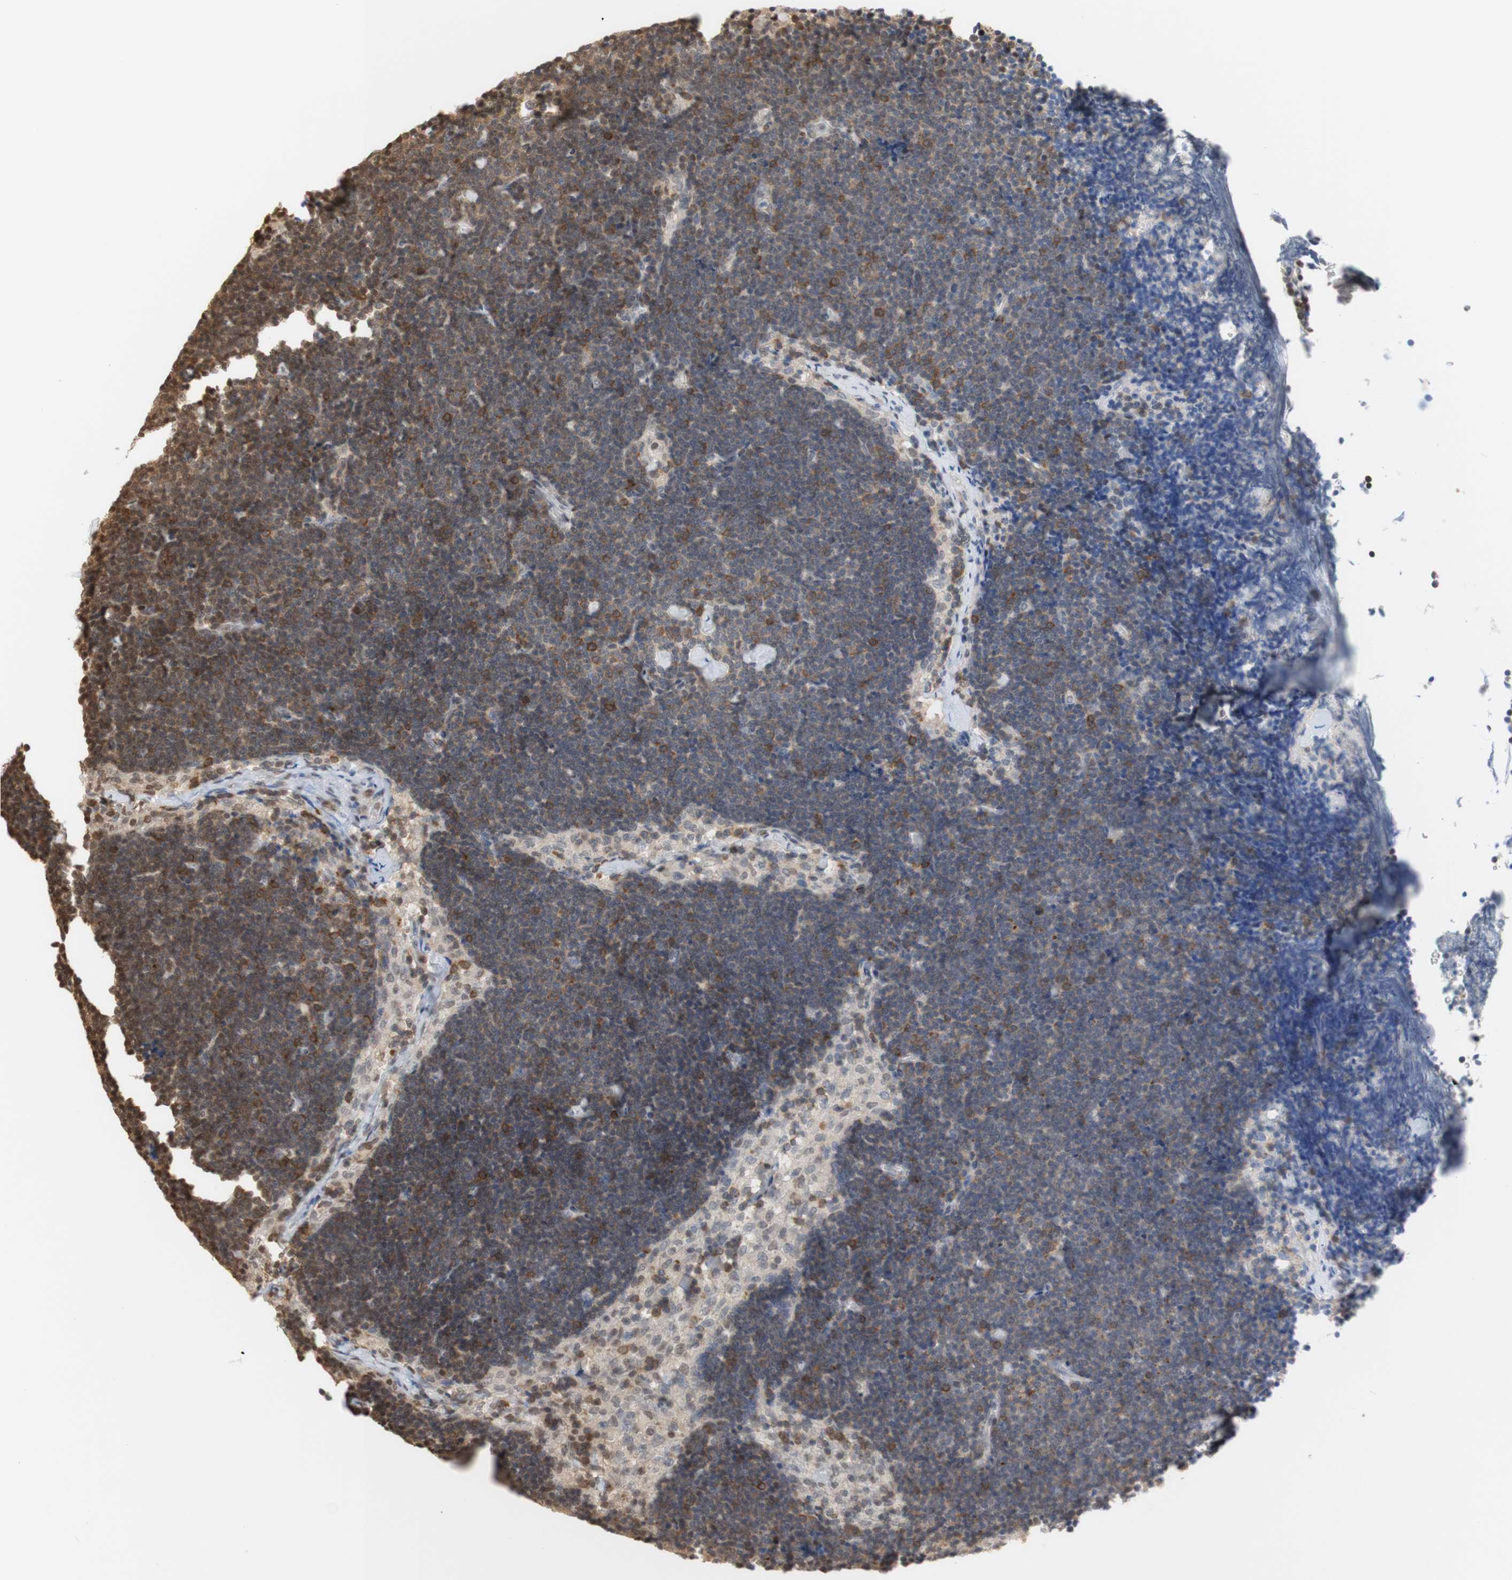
{"staining": {"intensity": "moderate", "quantity": "<25%", "location": "cytoplasmic/membranous"}, "tissue": "lymph node", "cell_type": "Germinal center cells", "image_type": "normal", "snomed": [{"axis": "morphology", "description": "Normal tissue, NOS"}, {"axis": "topography", "description": "Lymph node"}], "caption": "Immunohistochemistry micrograph of unremarkable lymph node: human lymph node stained using immunohistochemistry displays low levels of moderate protein expression localized specifically in the cytoplasmic/membranous of germinal center cells, appearing as a cytoplasmic/membranous brown color.", "gene": "NAP1L4", "patient": {"sex": "male", "age": 63}}